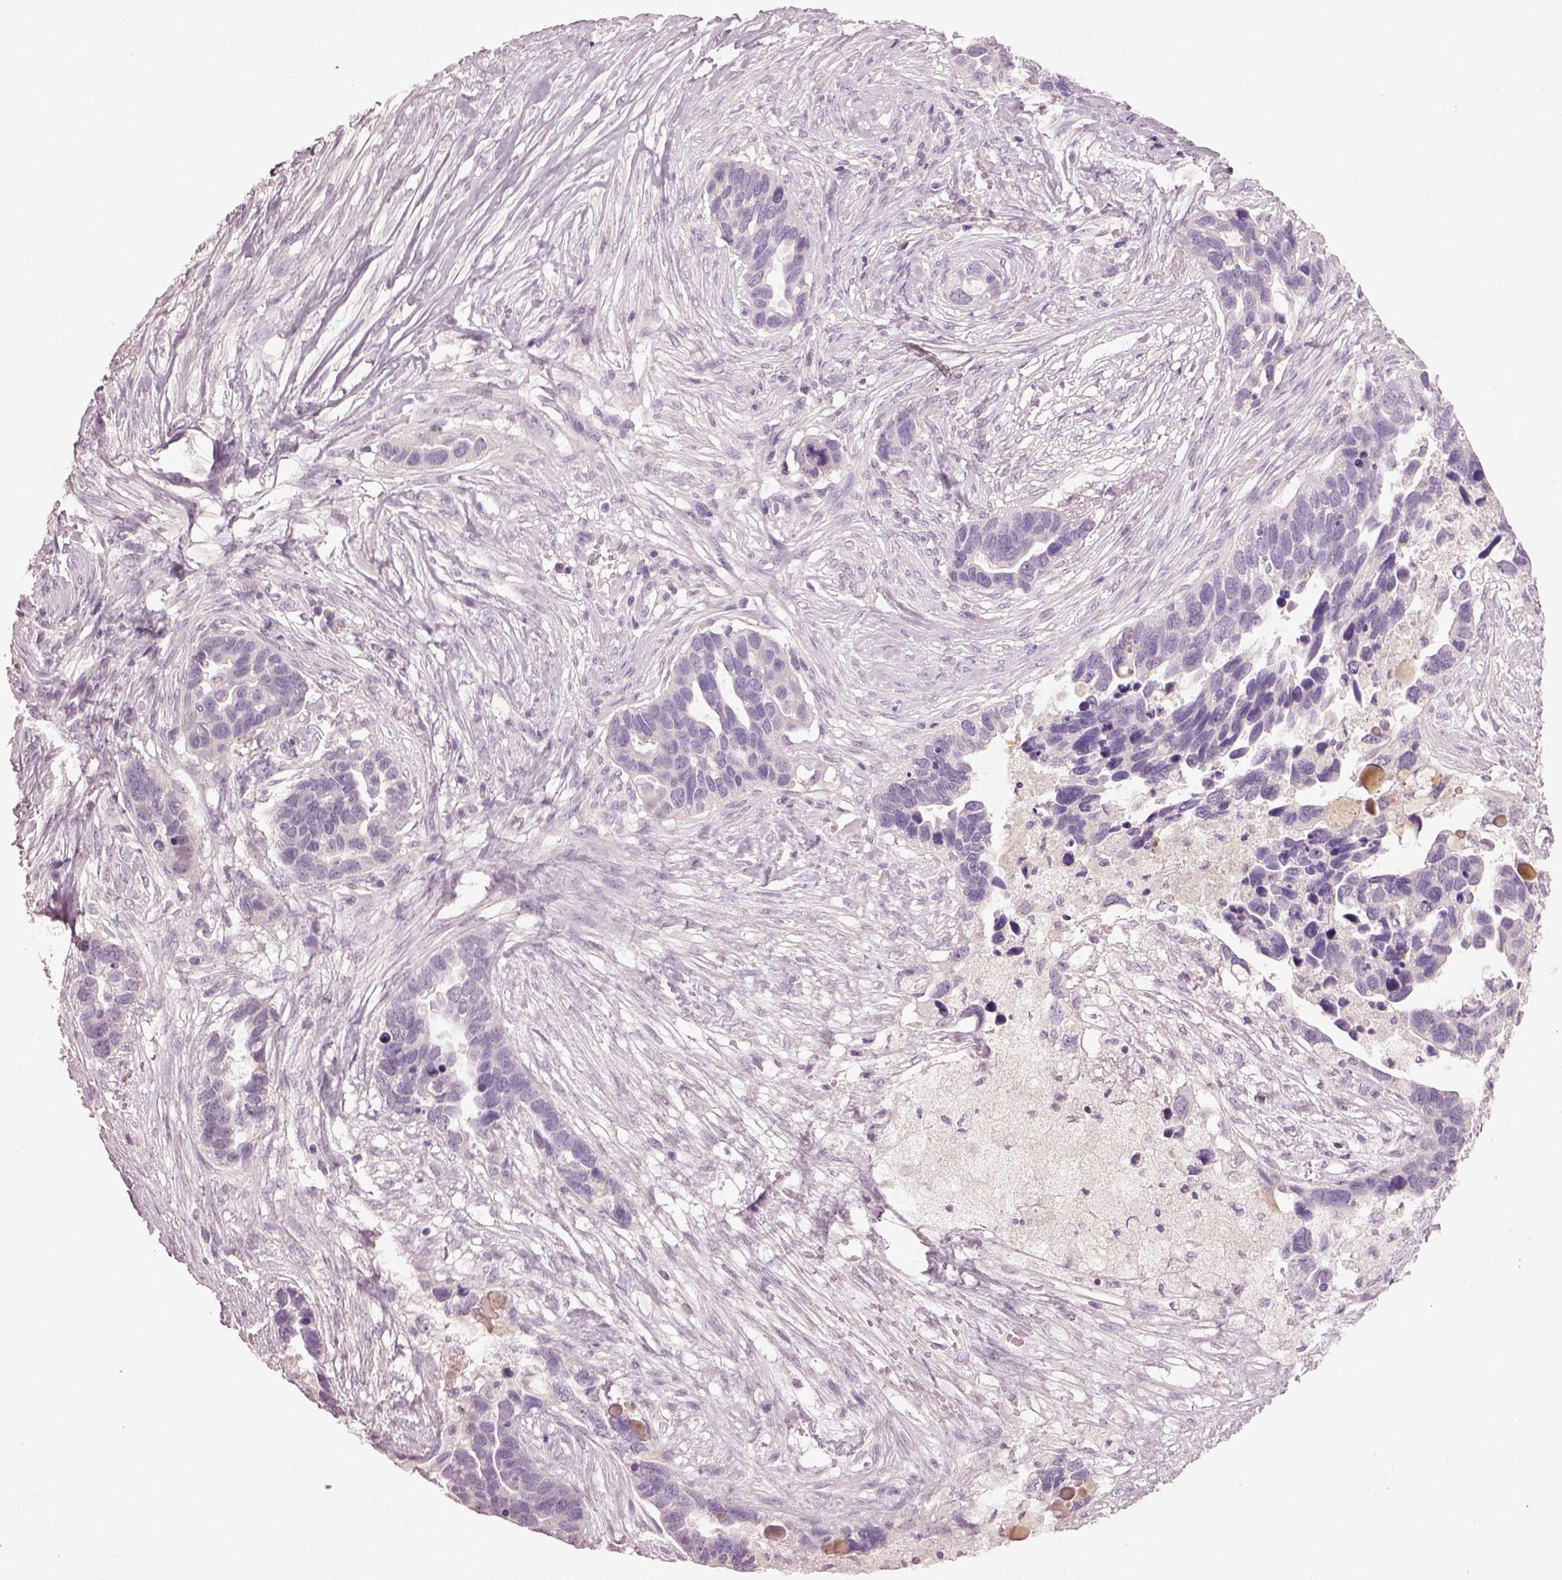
{"staining": {"intensity": "negative", "quantity": "none", "location": "none"}, "tissue": "ovarian cancer", "cell_type": "Tumor cells", "image_type": "cancer", "snomed": [{"axis": "morphology", "description": "Cystadenocarcinoma, serous, NOS"}, {"axis": "topography", "description": "Ovary"}], "caption": "Photomicrograph shows no significant protein staining in tumor cells of serous cystadenocarcinoma (ovarian).", "gene": "KCNIP3", "patient": {"sex": "female", "age": 54}}